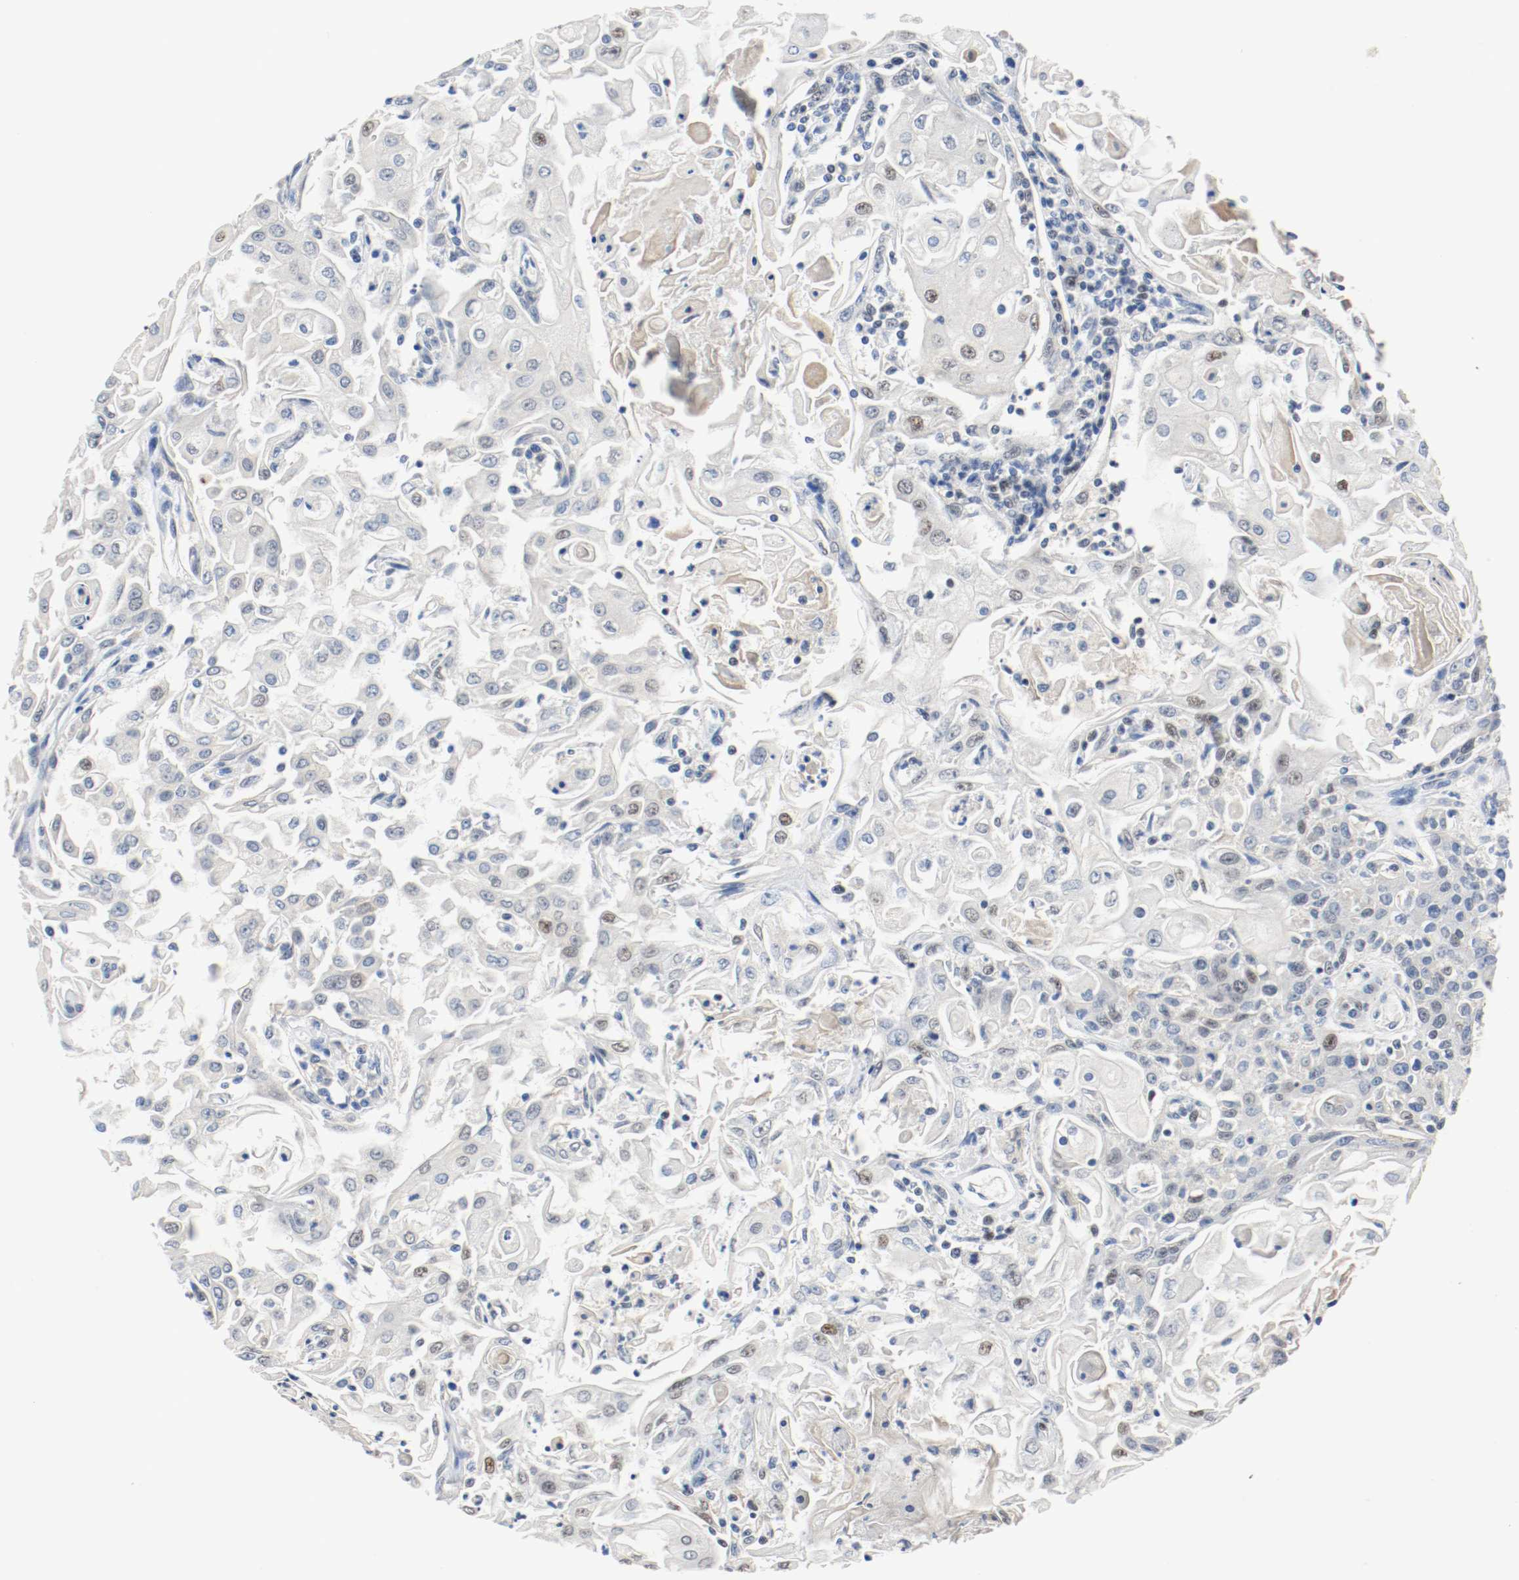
{"staining": {"intensity": "weak", "quantity": "<25%", "location": "nuclear"}, "tissue": "head and neck cancer", "cell_type": "Tumor cells", "image_type": "cancer", "snomed": [{"axis": "morphology", "description": "Squamous cell carcinoma, NOS"}, {"axis": "topography", "description": "Oral tissue"}, {"axis": "topography", "description": "Head-Neck"}], "caption": "This is a image of immunohistochemistry (IHC) staining of head and neck cancer (squamous cell carcinoma), which shows no positivity in tumor cells.", "gene": "ASH1L", "patient": {"sex": "female", "age": 76}}